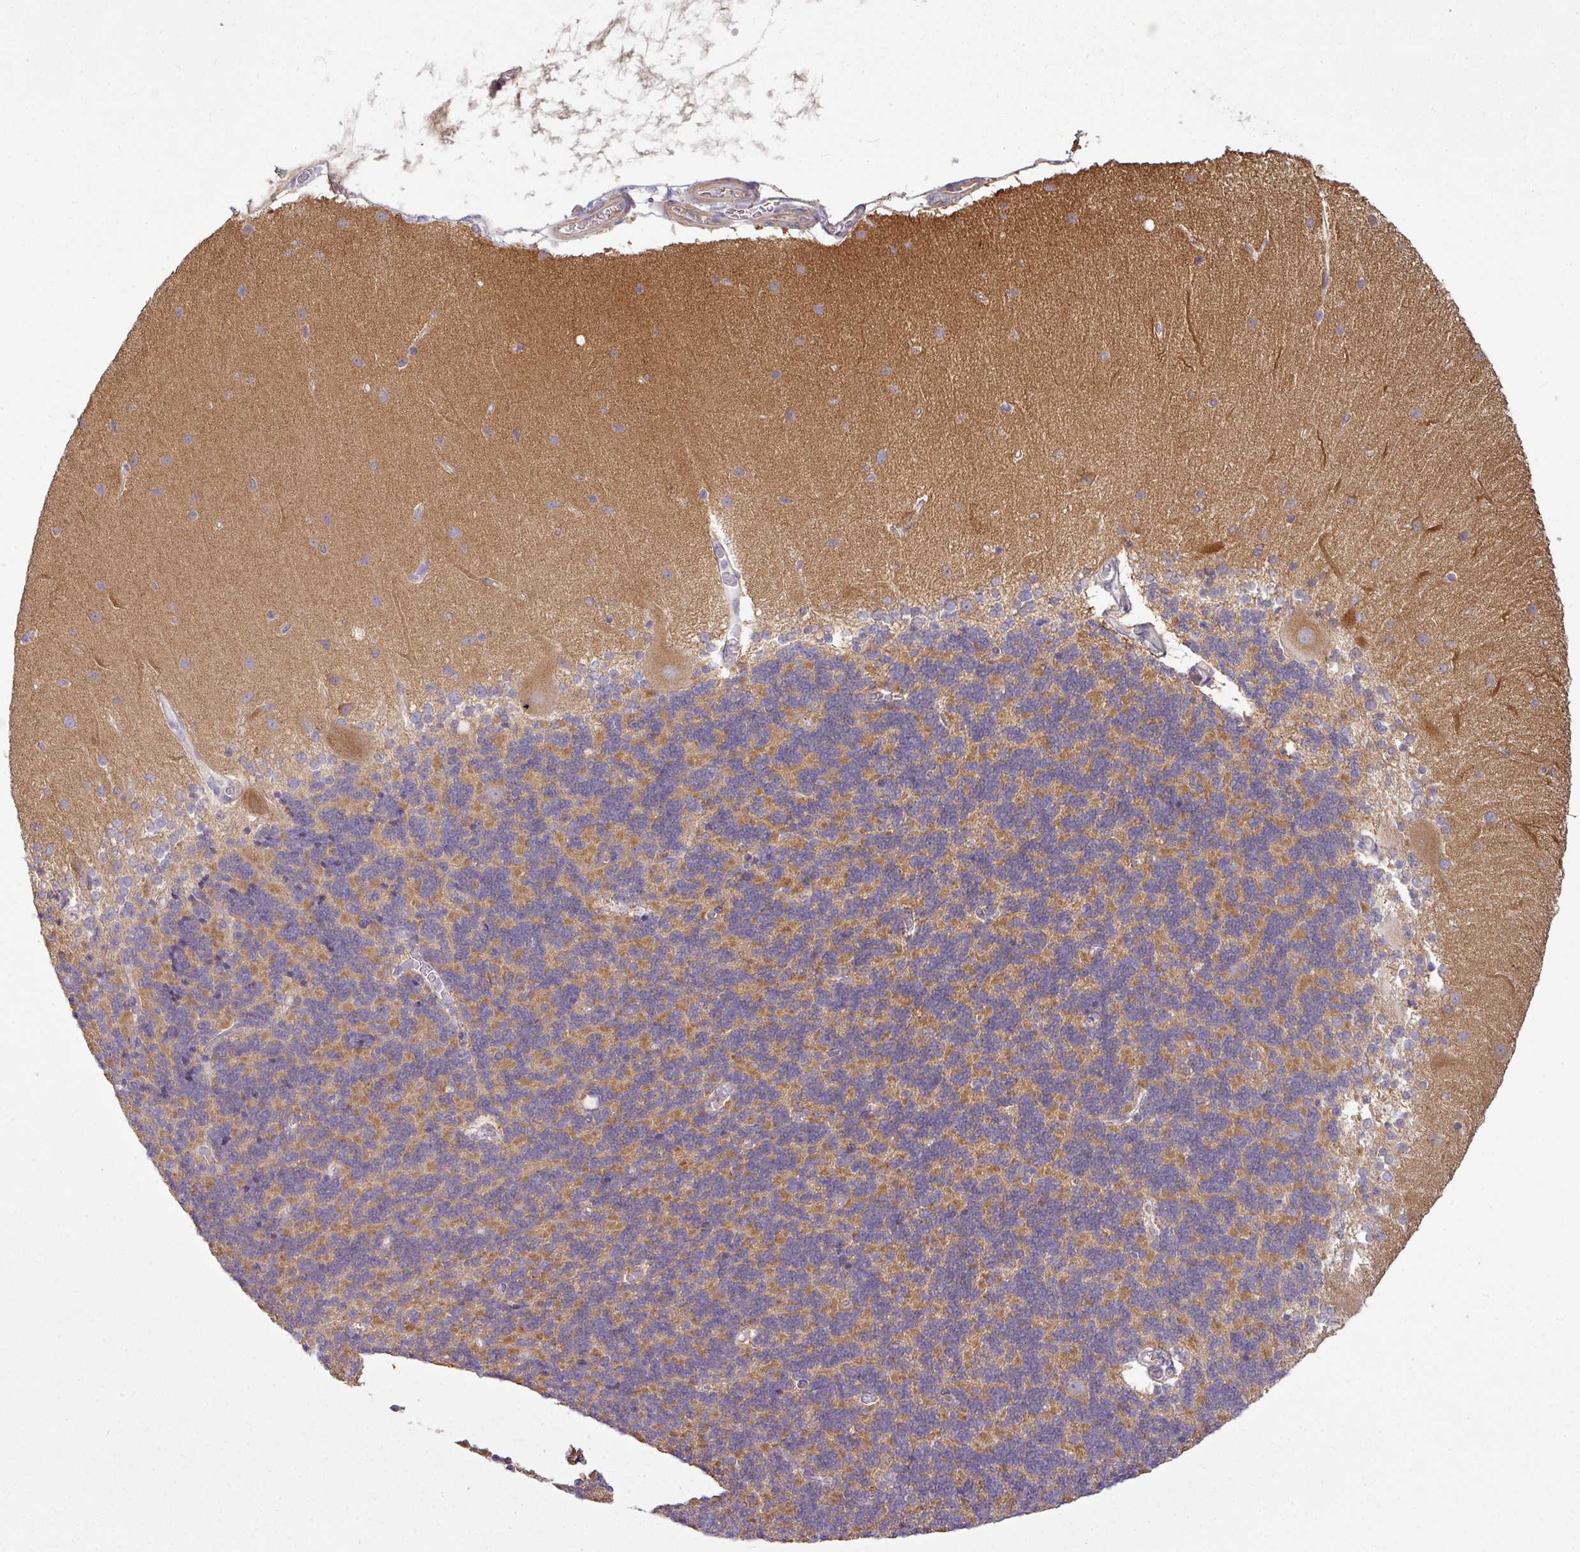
{"staining": {"intensity": "moderate", "quantity": "25%-75%", "location": "cytoplasmic/membranous"}, "tissue": "cerebellum", "cell_type": "Cells in granular layer", "image_type": "normal", "snomed": [{"axis": "morphology", "description": "Normal tissue, NOS"}, {"axis": "topography", "description": "Cerebellum"}], "caption": "Immunohistochemical staining of benign human cerebellum exhibits medium levels of moderate cytoplasmic/membranous expression in approximately 25%-75% of cells in granular layer.", "gene": "CAMK2A", "patient": {"sex": "female", "age": 54}}